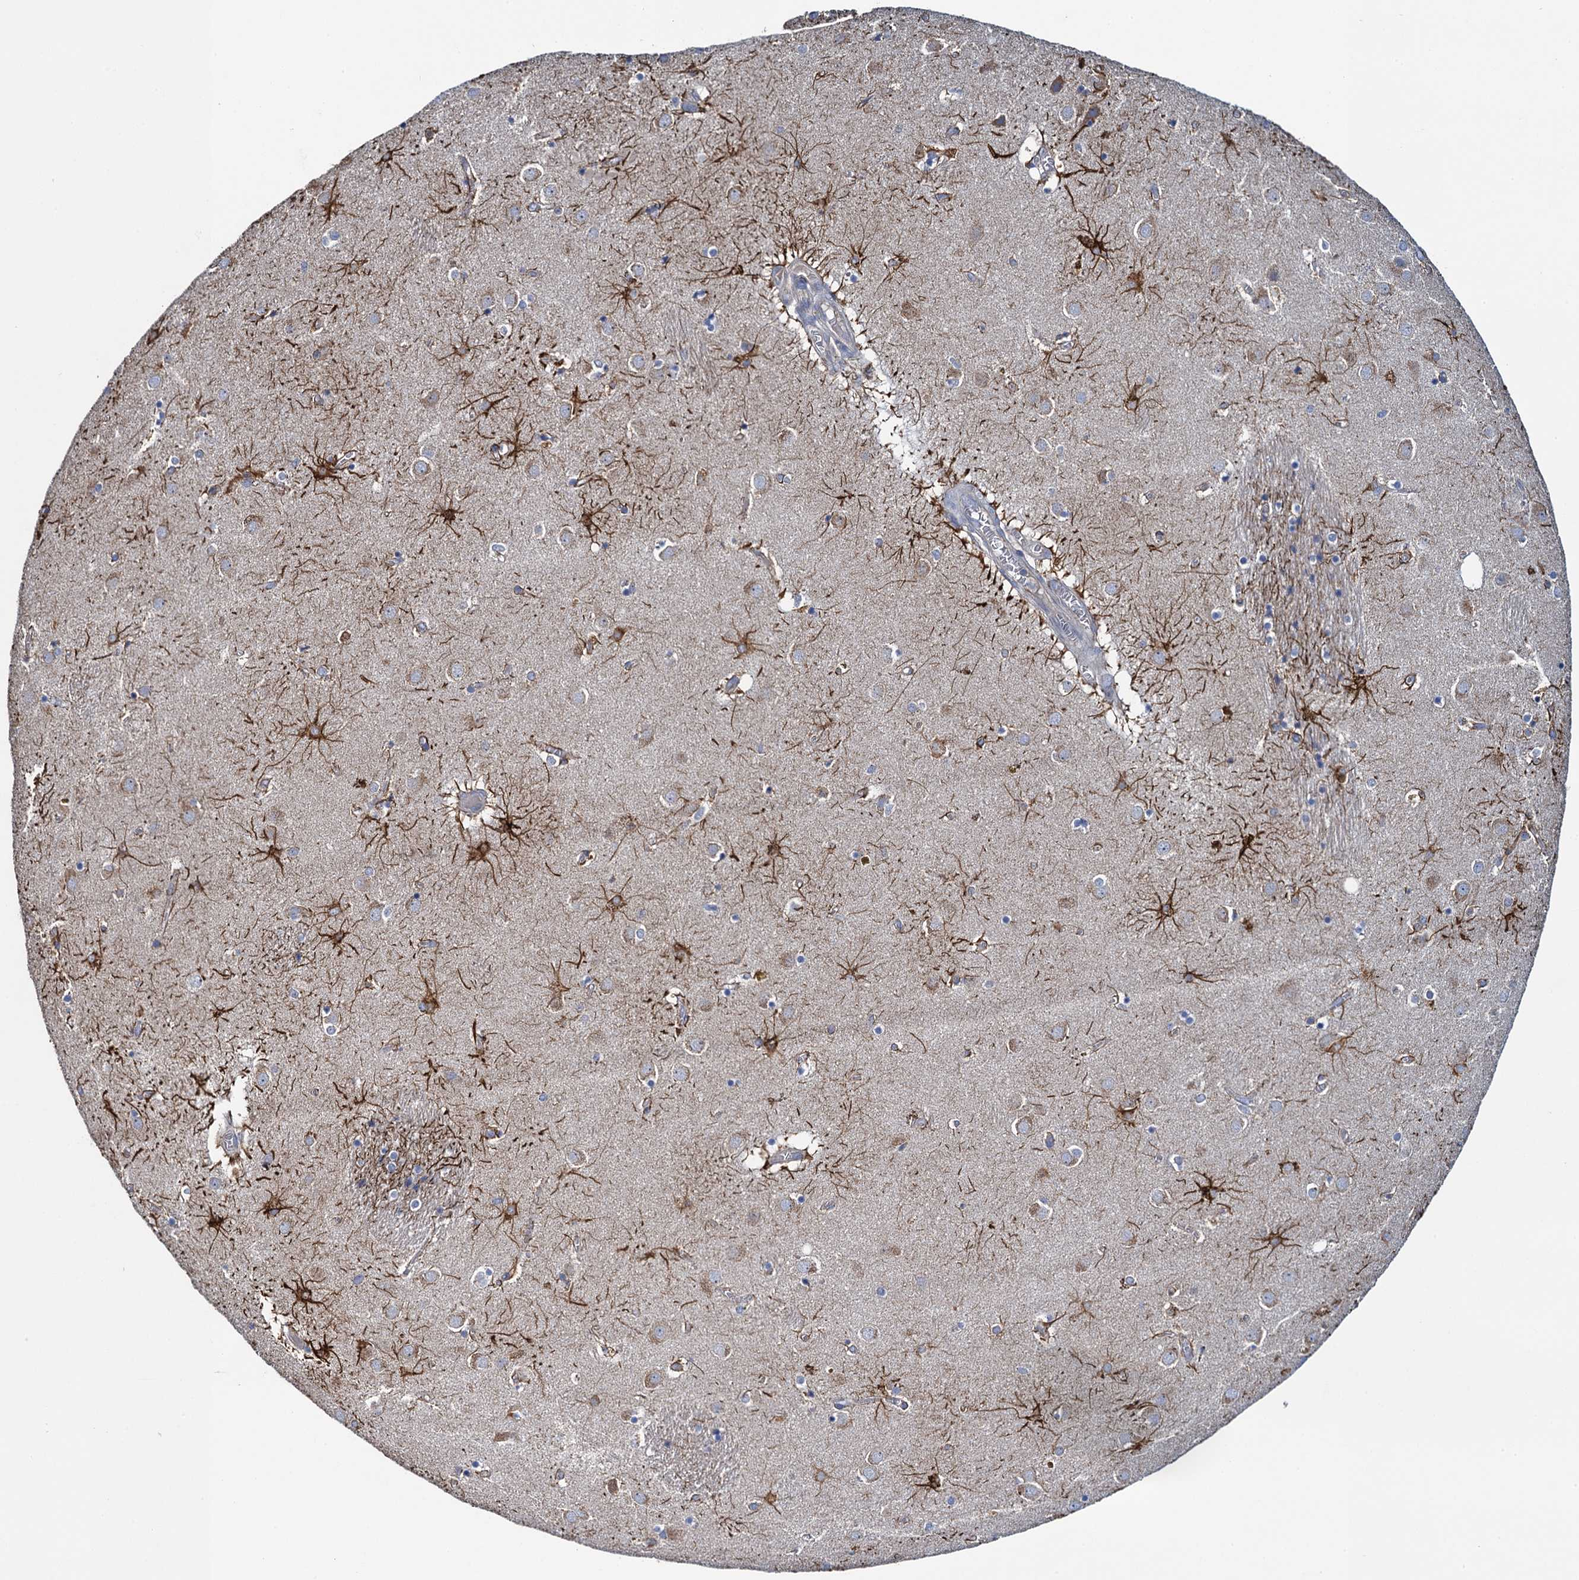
{"staining": {"intensity": "moderate", "quantity": "25%-75%", "location": "cytoplasmic/membranous"}, "tissue": "caudate", "cell_type": "Glial cells", "image_type": "normal", "snomed": [{"axis": "morphology", "description": "Normal tissue, NOS"}, {"axis": "topography", "description": "Lateral ventricle wall"}], "caption": "The histopathology image shows staining of benign caudate, revealing moderate cytoplasmic/membranous protein positivity (brown color) within glial cells.", "gene": "ADCY9", "patient": {"sex": "male", "age": 70}}